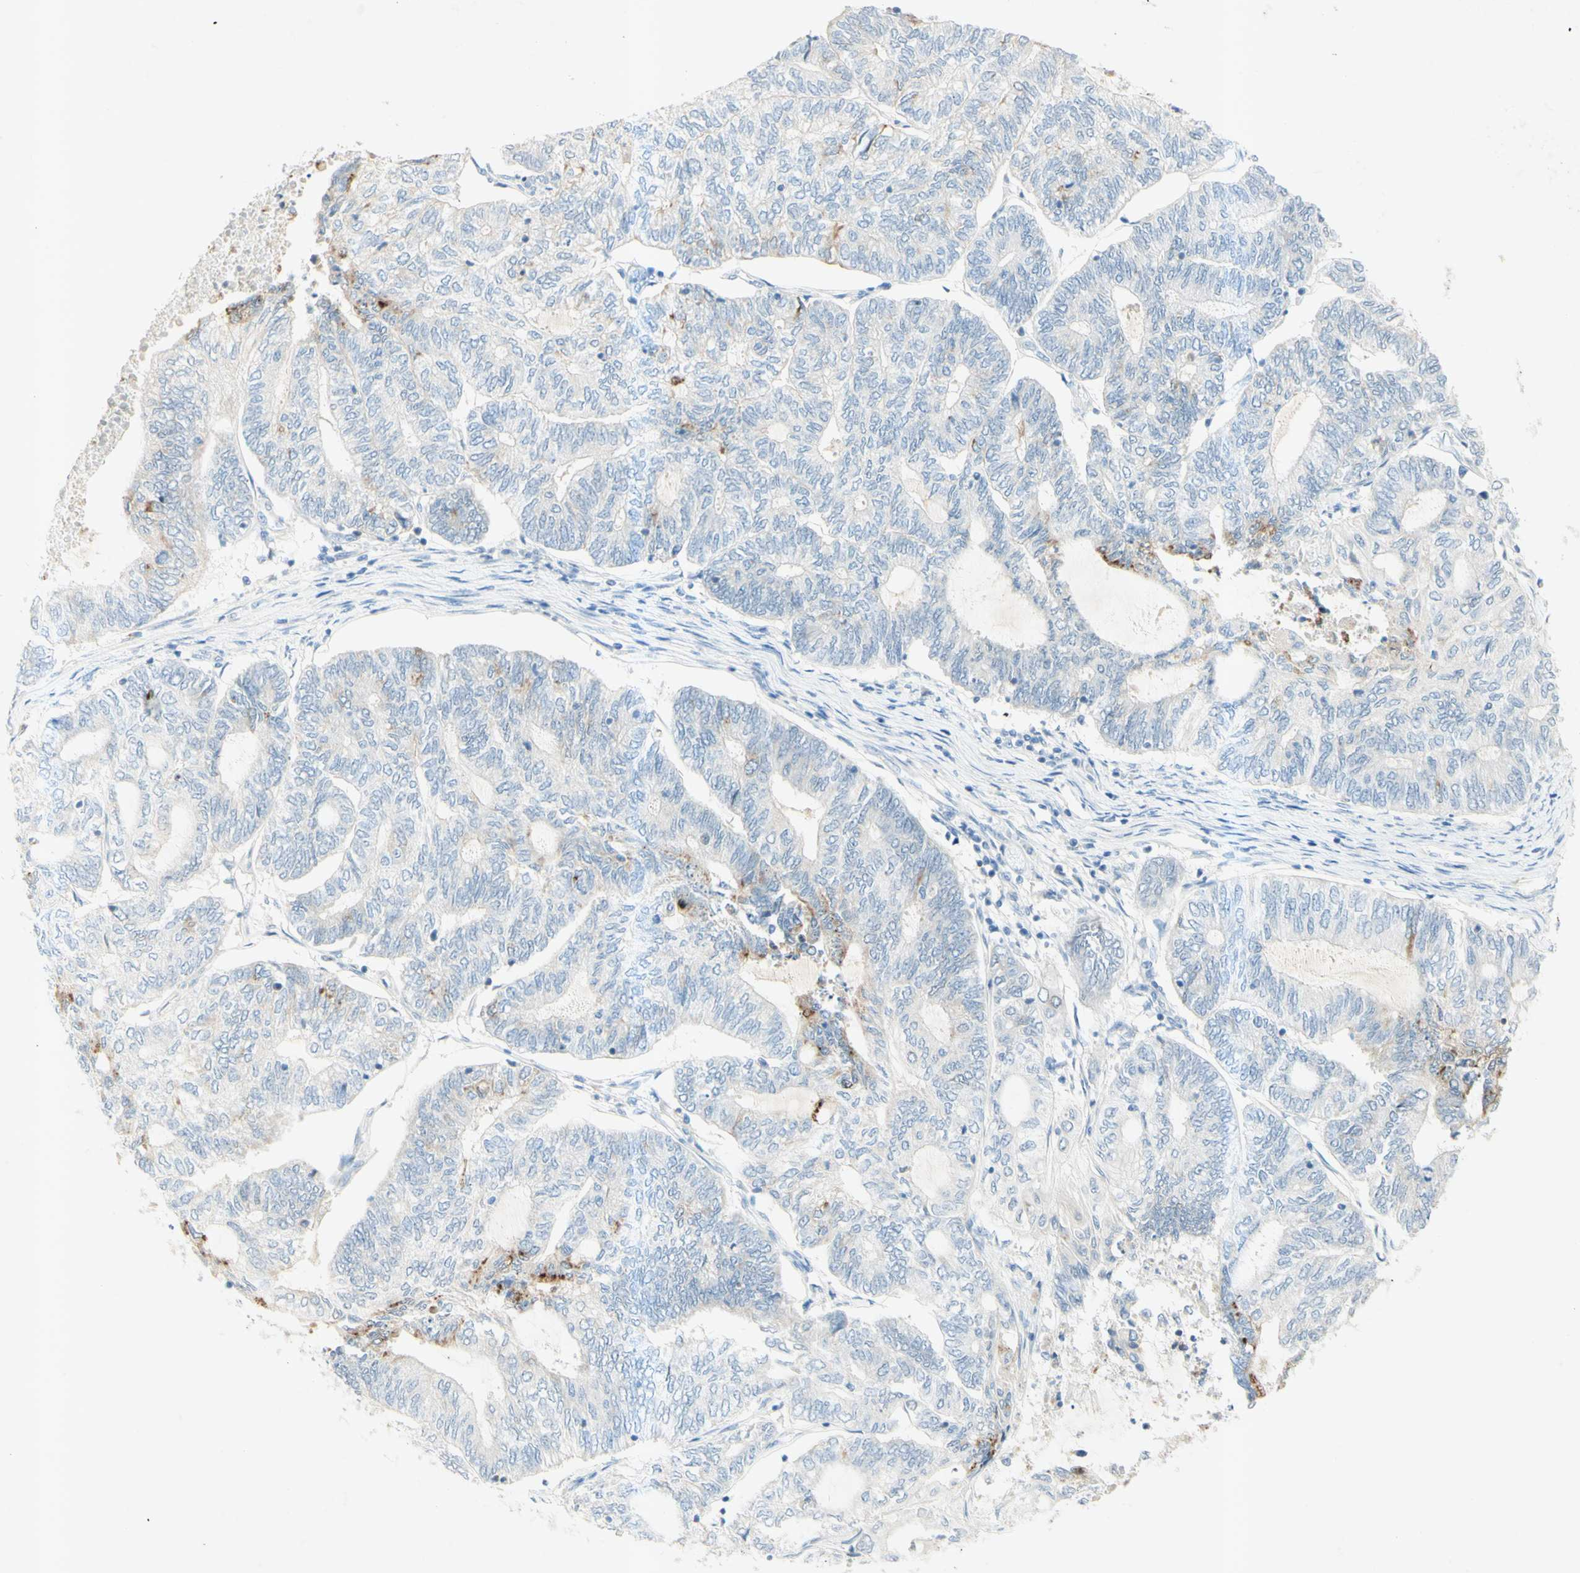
{"staining": {"intensity": "moderate", "quantity": "<25%", "location": "cytoplasmic/membranous"}, "tissue": "endometrial cancer", "cell_type": "Tumor cells", "image_type": "cancer", "snomed": [{"axis": "morphology", "description": "Adenocarcinoma, NOS"}, {"axis": "topography", "description": "Uterus"}, {"axis": "topography", "description": "Endometrium"}], "caption": "Endometrial cancer stained with a brown dye displays moderate cytoplasmic/membranous positive staining in approximately <25% of tumor cells.", "gene": "GDF15", "patient": {"sex": "female", "age": 70}}